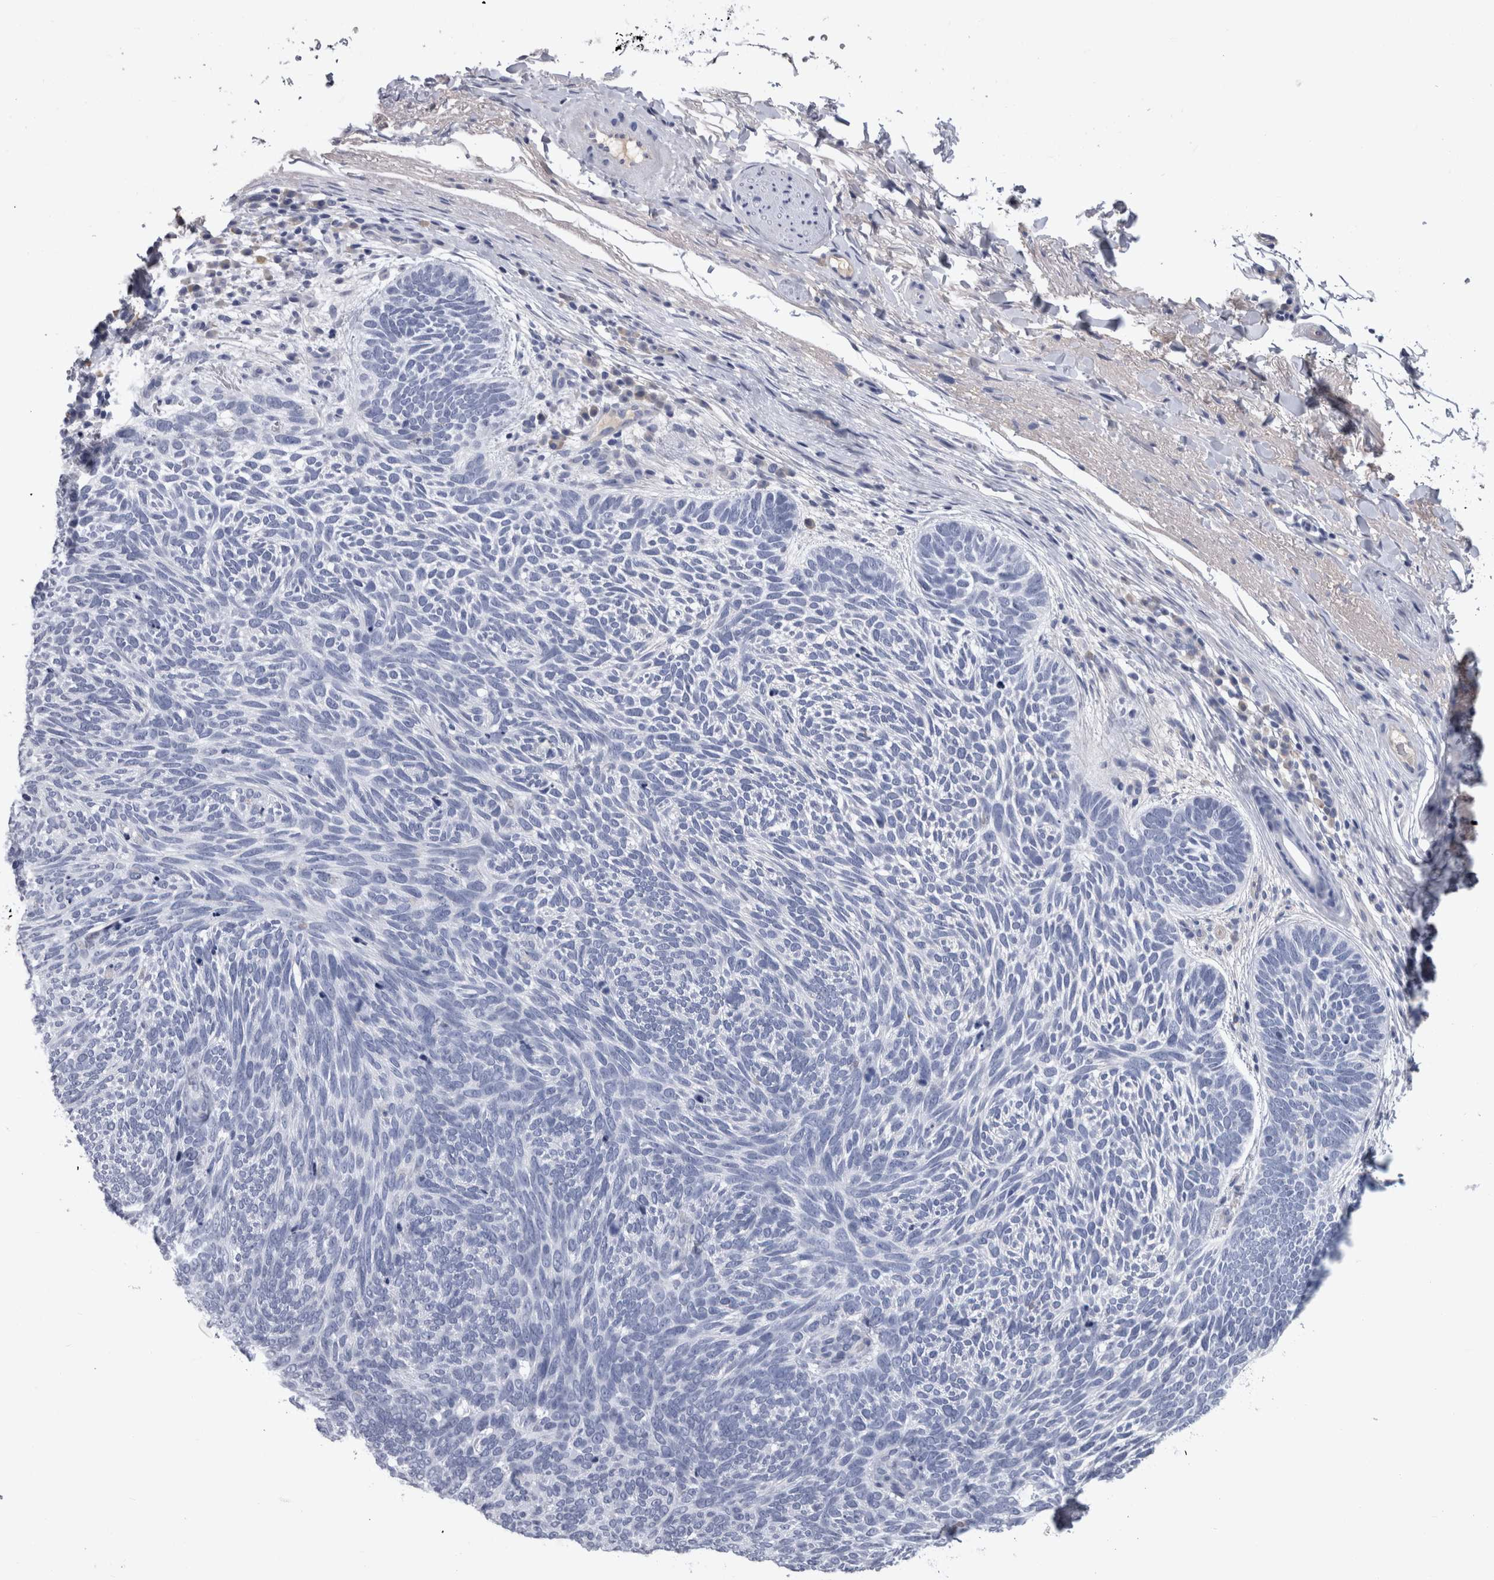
{"staining": {"intensity": "negative", "quantity": "none", "location": "none"}, "tissue": "skin cancer", "cell_type": "Tumor cells", "image_type": "cancer", "snomed": [{"axis": "morphology", "description": "Basal cell carcinoma"}, {"axis": "topography", "description": "Skin"}], "caption": "Immunohistochemistry (IHC) of human skin basal cell carcinoma shows no positivity in tumor cells.", "gene": "PAX5", "patient": {"sex": "female", "age": 85}}